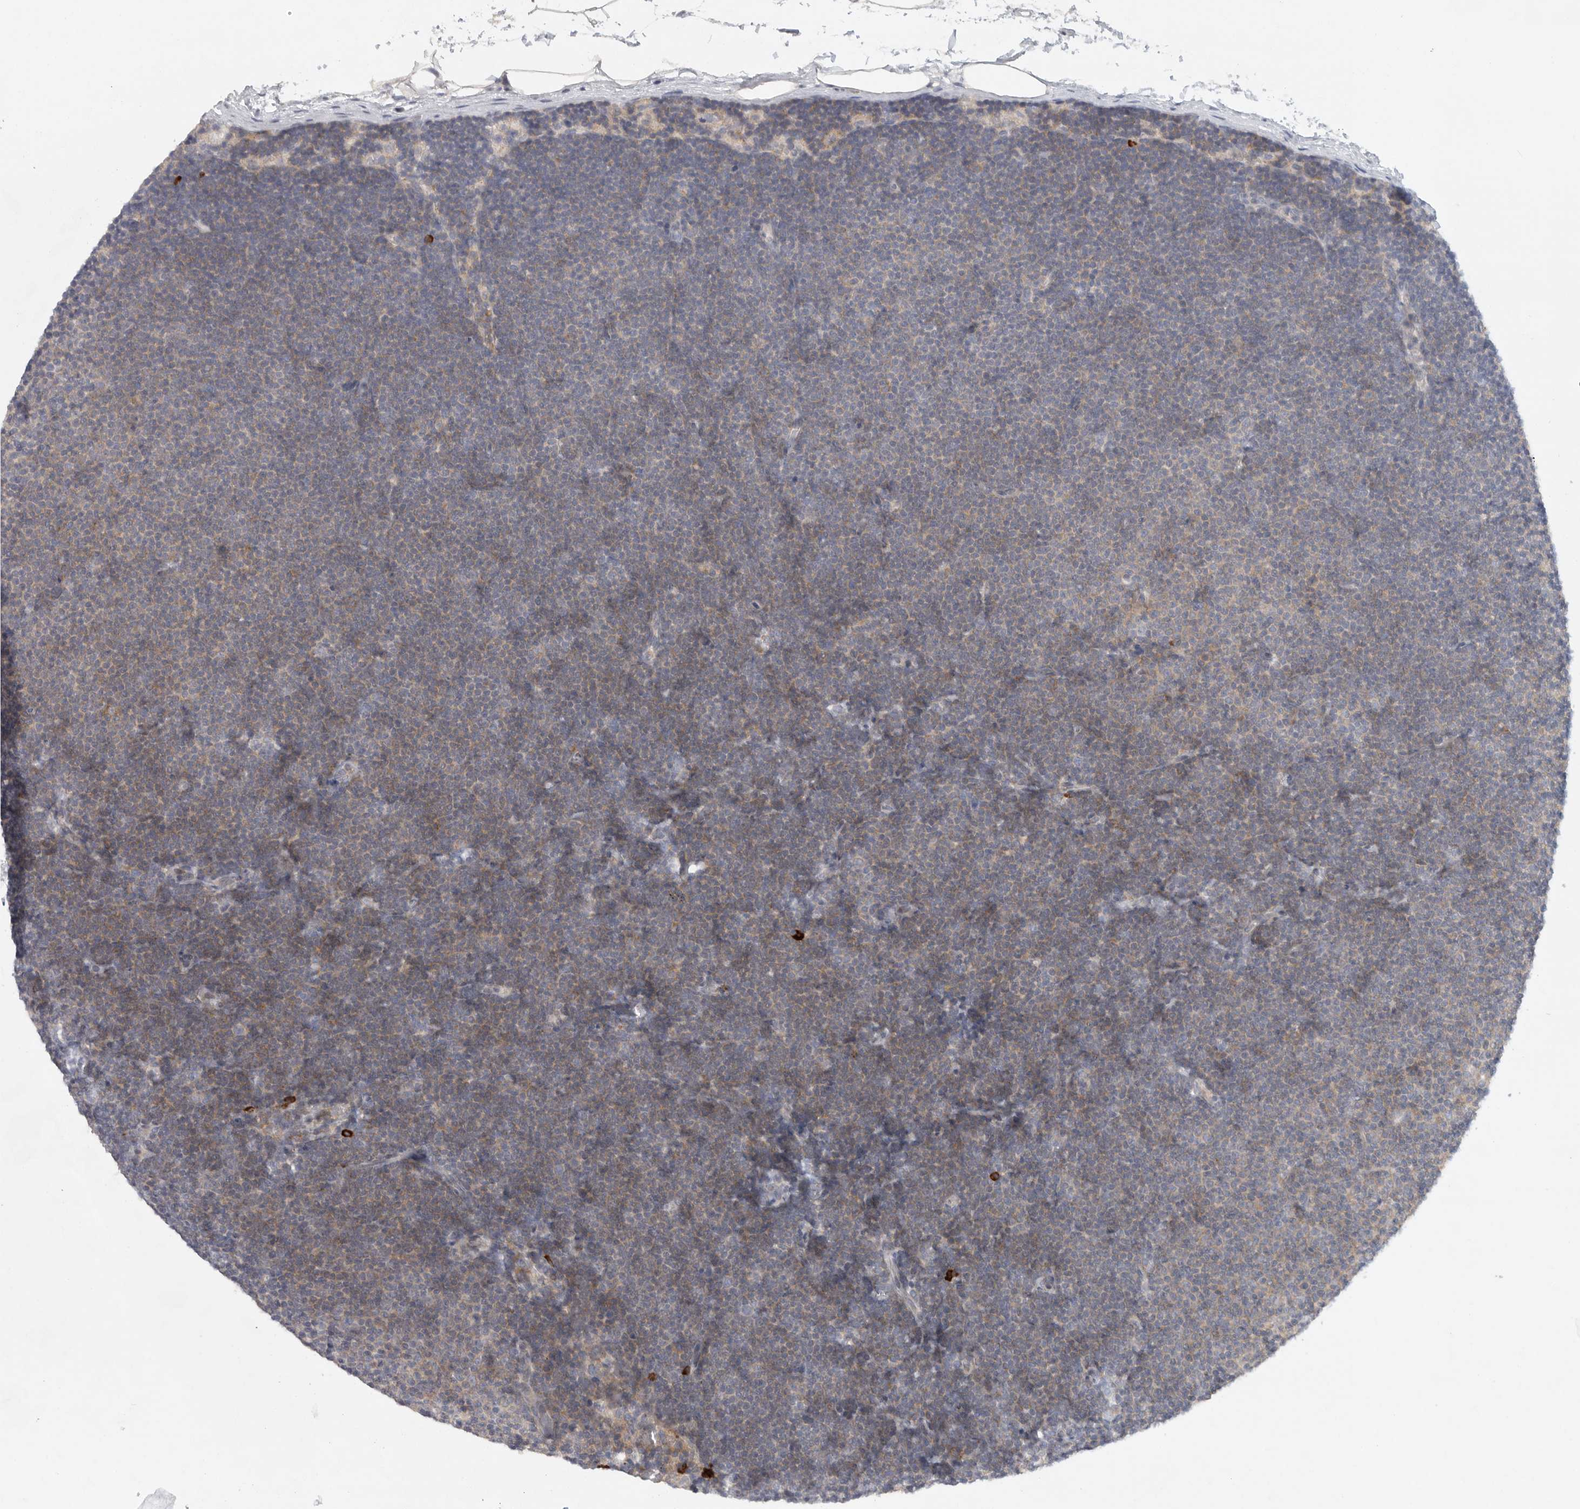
{"staining": {"intensity": "weak", "quantity": "<25%", "location": "cytoplasmic/membranous"}, "tissue": "lymphoma", "cell_type": "Tumor cells", "image_type": "cancer", "snomed": [{"axis": "morphology", "description": "Malignant lymphoma, non-Hodgkin's type, Low grade"}, {"axis": "topography", "description": "Lymph node"}], "caption": "This is an IHC micrograph of malignant lymphoma, non-Hodgkin's type (low-grade). There is no staining in tumor cells.", "gene": "TMEM69", "patient": {"sex": "female", "age": 53}}